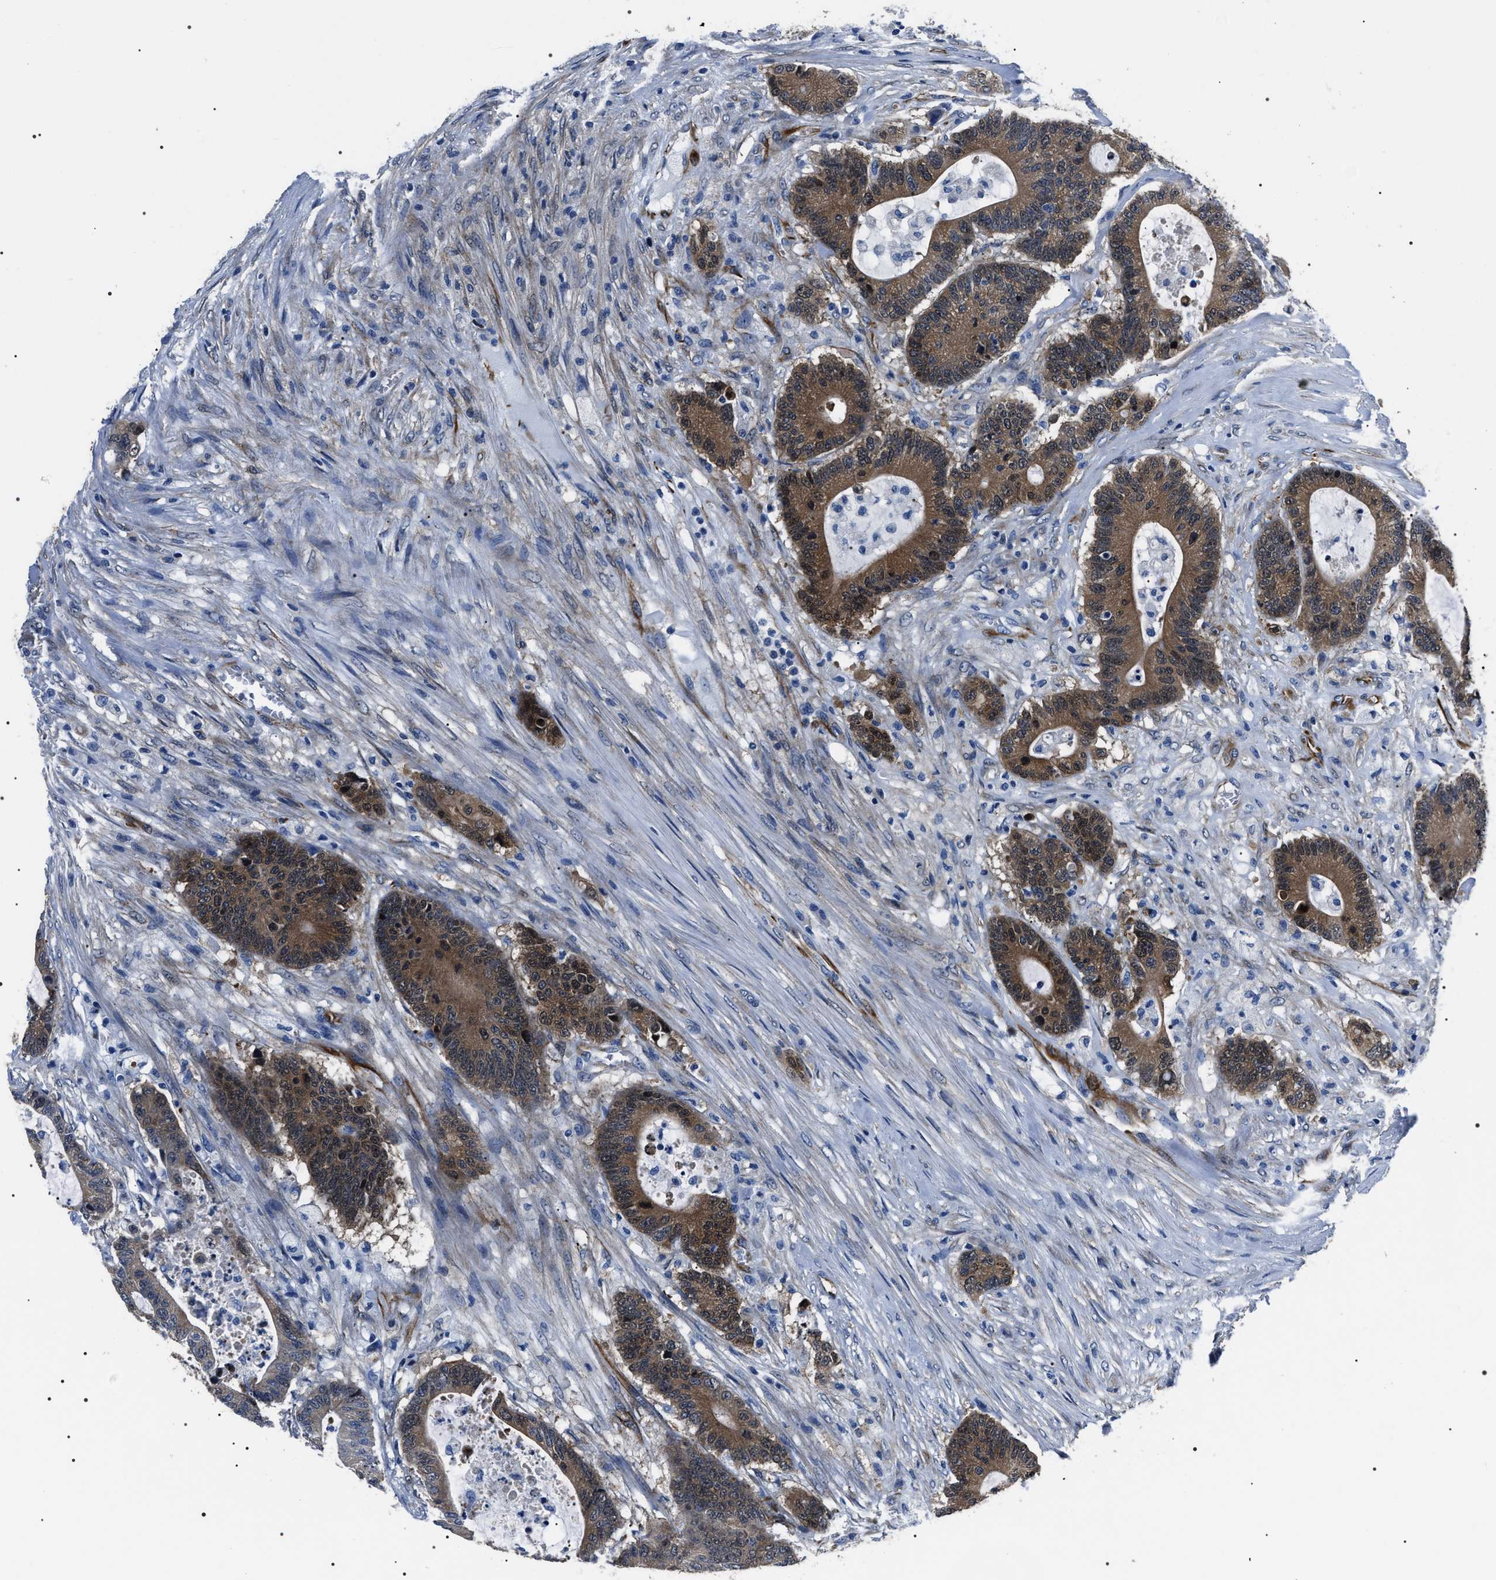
{"staining": {"intensity": "moderate", "quantity": ">75%", "location": "cytoplasmic/membranous"}, "tissue": "colorectal cancer", "cell_type": "Tumor cells", "image_type": "cancer", "snomed": [{"axis": "morphology", "description": "Adenocarcinoma, NOS"}, {"axis": "topography", "description": "Colon"}], "caption": "Protein expression analysis of human colorectal cancer reveals moderate cytoplasmic/membranous expression in about >75% of tumor cells. The protein of interest is stained brown, and the nuclei are stained in blue (DAB (3,3'-diaminobenzidine) IHC with brightfield microscopy, high magnification).", "gene": "BAG2", "patient": {"sex": "female", "age": 84}}